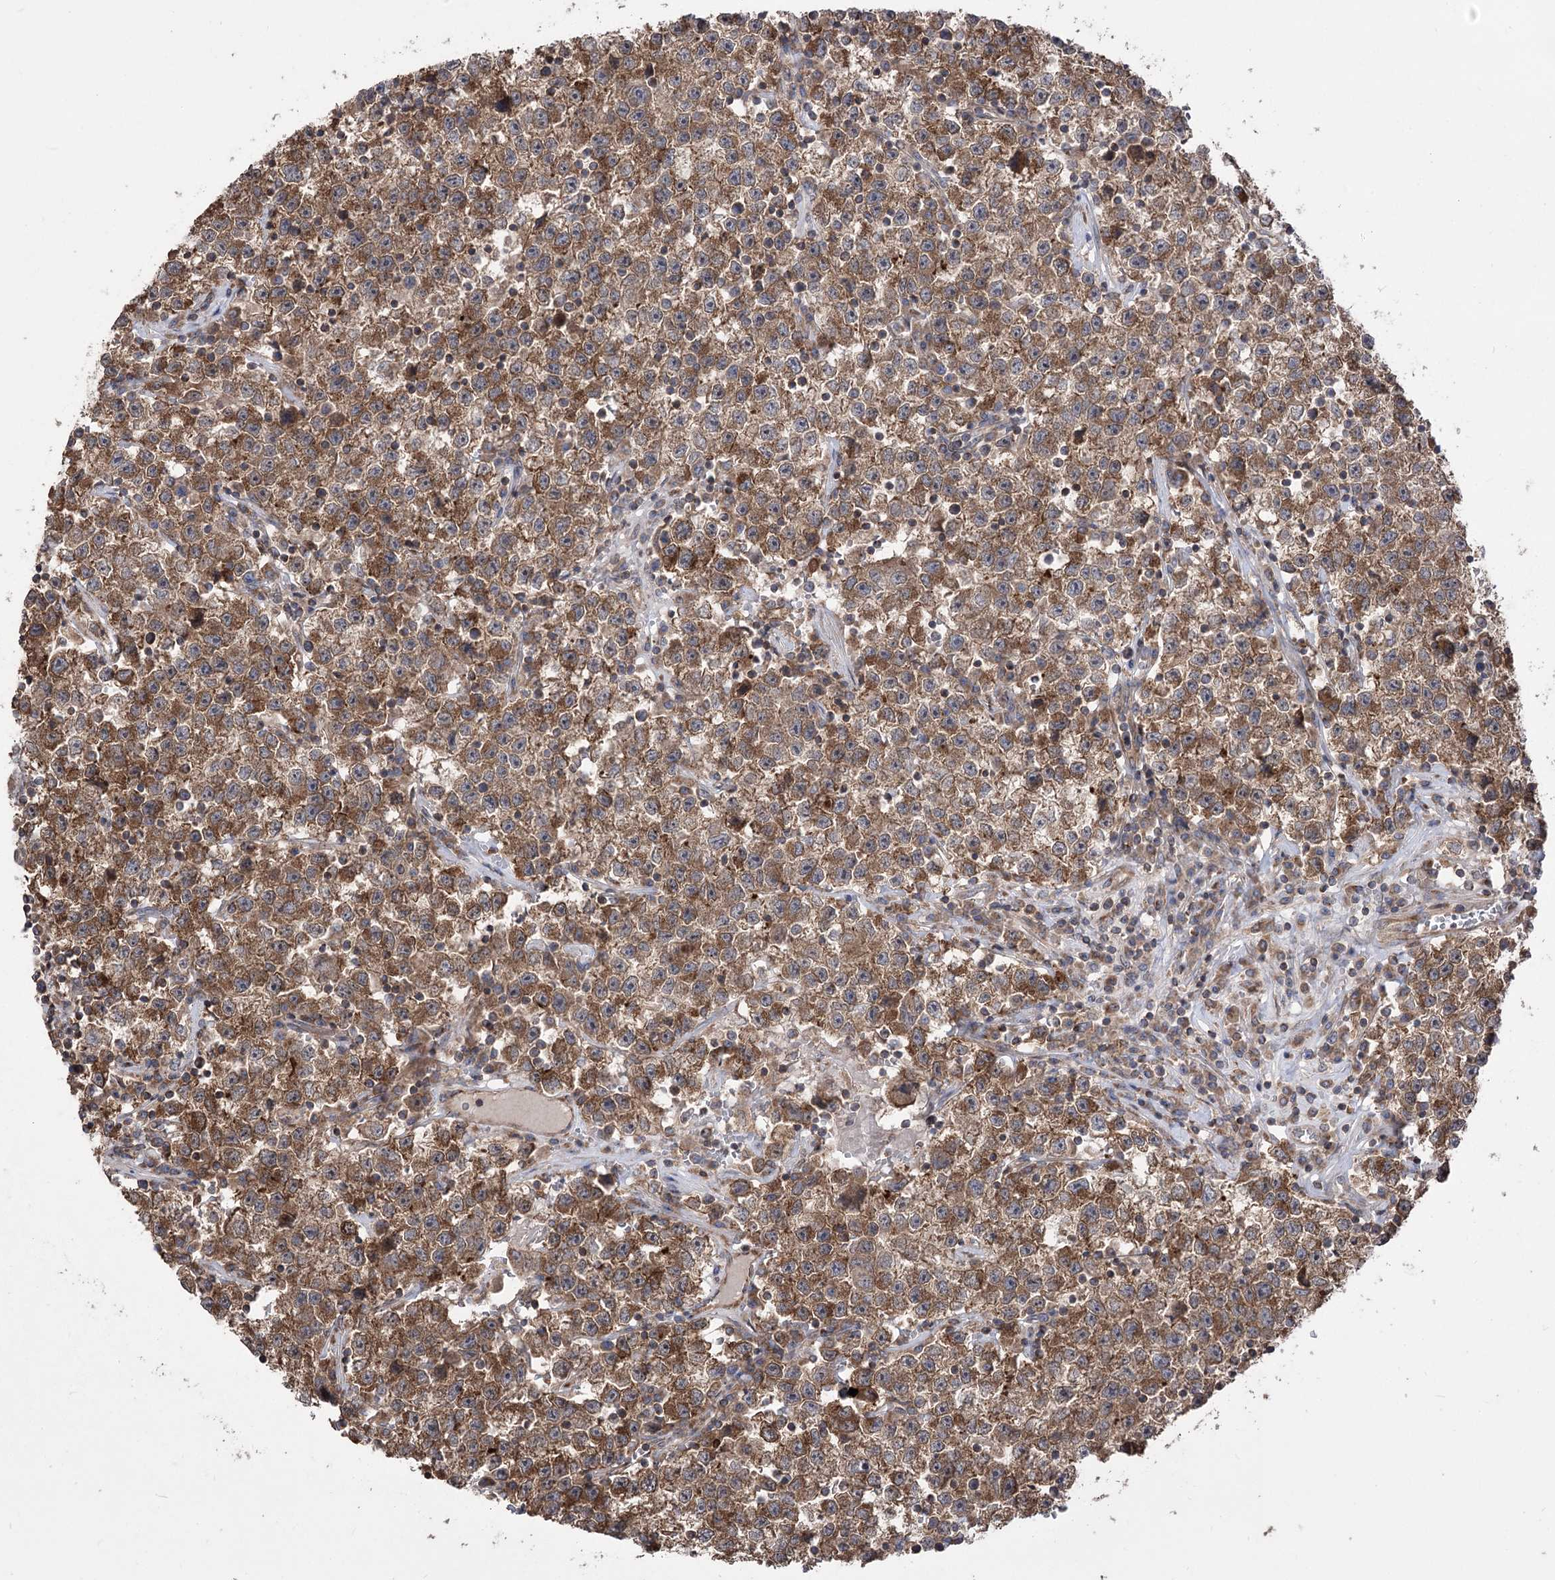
{"staining": {"intensity": "moderate", "quantity": ">75%", "location": "cytoplasmic/membranous"}, "tissue": "testis cancer", "cell_type": "Tumor cells", "image_type": "cancer", "snomed": [{"axis": "morphology", "description": "Seminoma, NOS"}, {"axis": "topography", "description": "Testis"}], "caption": "IHC of testis cancer (seminoma) shows medium levels of moderate cytoplasmic/membranous expression in about >75% of tumor cells.", "gene": "XYLB", "patient": {"sex": "male", "age": 22}}